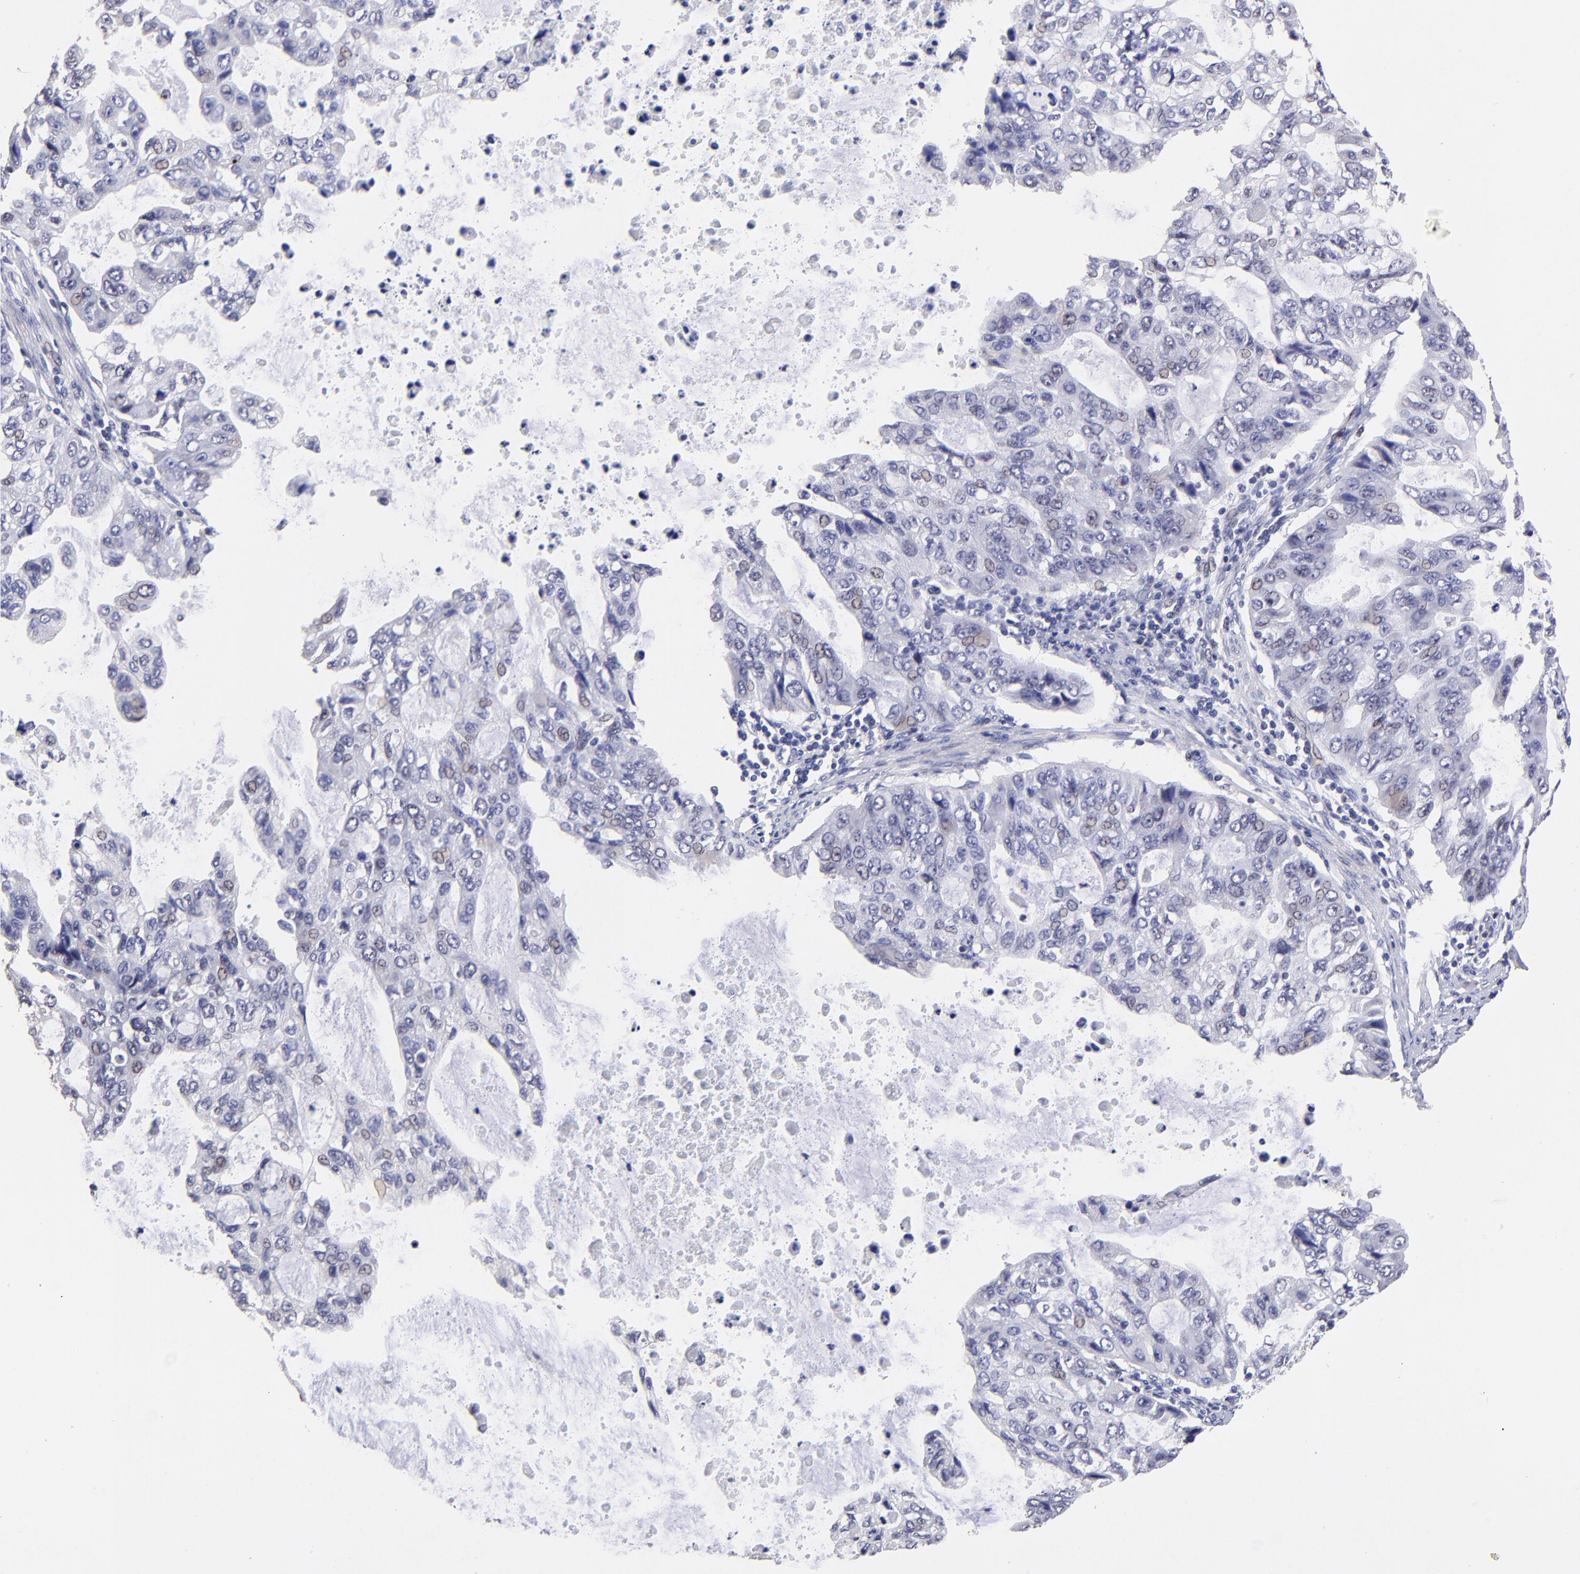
{"staining": {"intensity": "weak", "quantity": "<25%", "location": "nuclear"}, "tissue": "stomach cancer", "cell_type": "Tumor cells", "image_type": "cancer", "snomed": [{"axis": "morphology", "description": "Adenocarcinoma, NOS"}, {"axis": "topography", "description": "Stomach, upper"}], "caption": "High magnification brightfield microscopy of stomach adenocarcinoma stained with DAB (brown) and counterstained with hematoxylin (blue): tumor cells show no significant expression.", "gene": "DNMT1", "patient": {"sex": "female", "age": 52}}